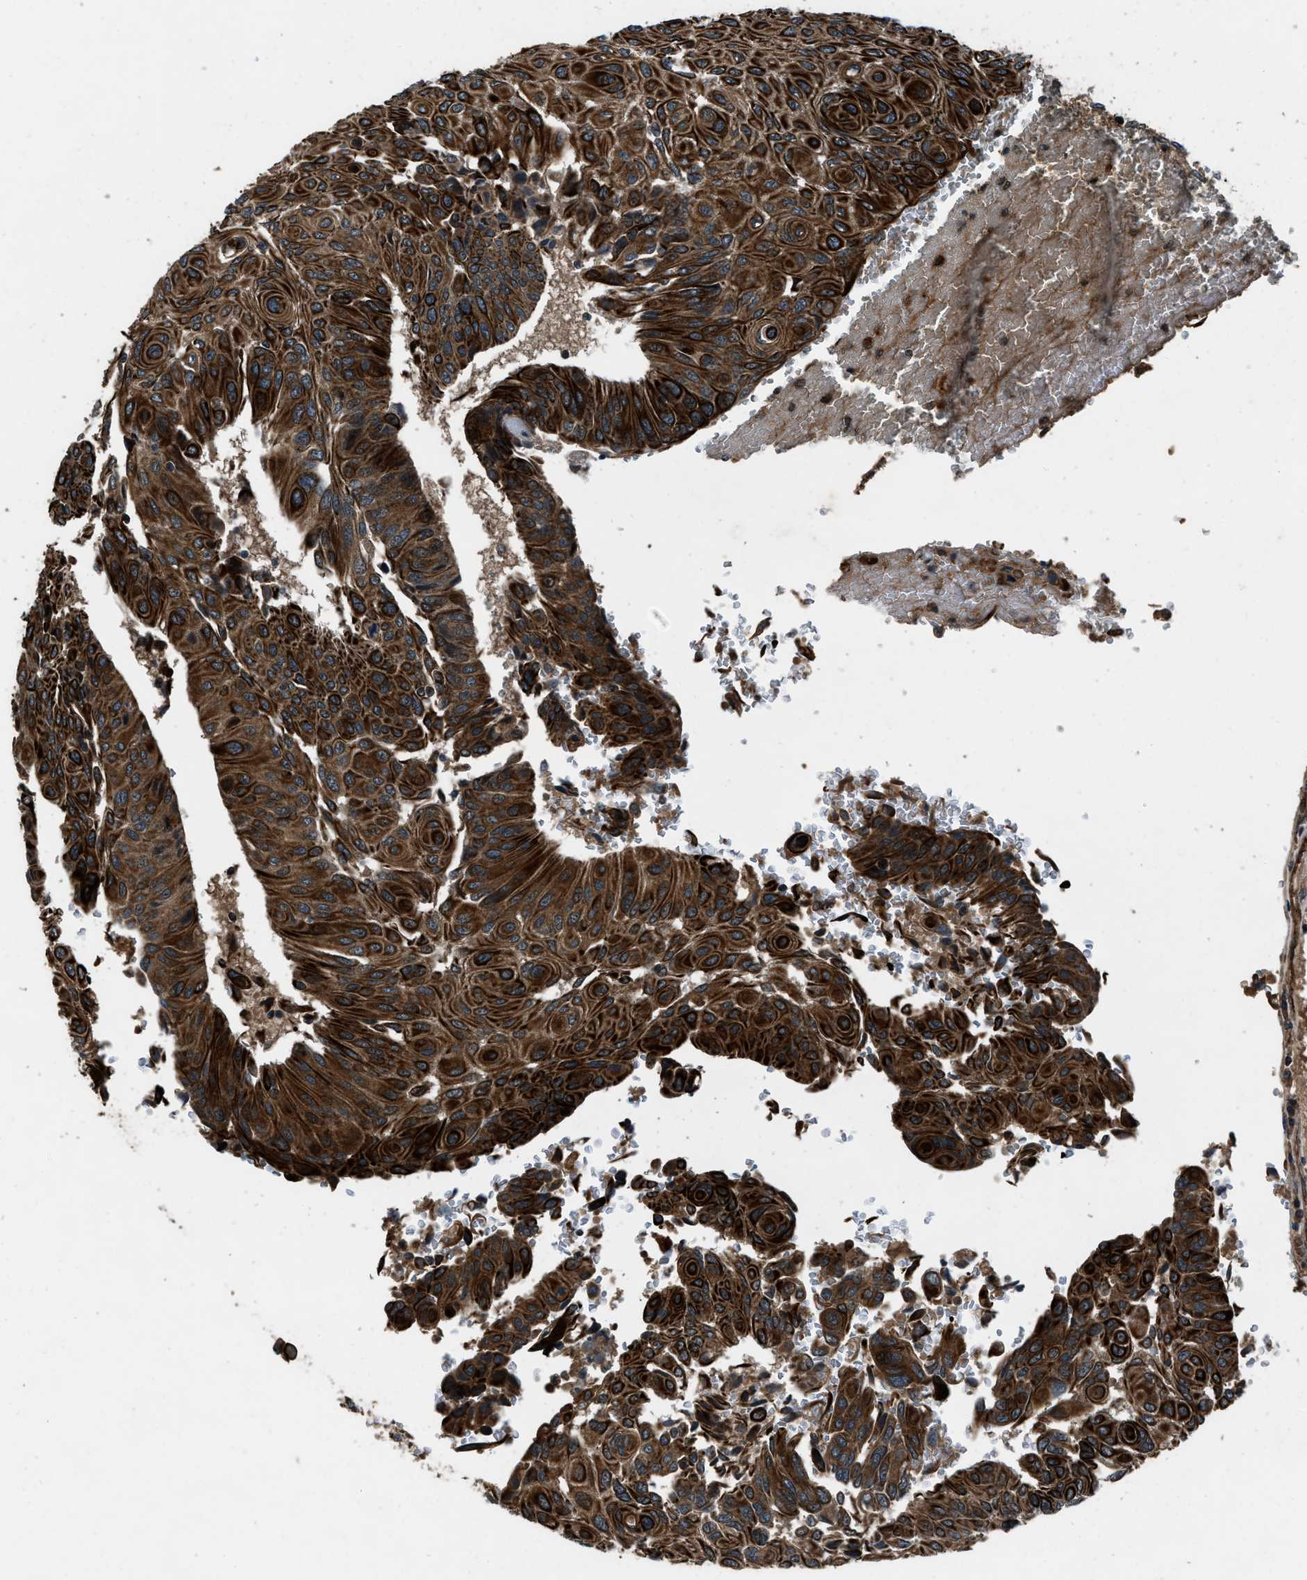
{"staining": {"intensity": "strong", "quantity": ">75%", "location": "cytoplasmic/membranous"}, "tissue": "urothelial cancer", "cell_type": "Tumor cells", "image_type": "cancer", "snomed": [{"axis": "morphology", "description": "Urothelial carcinoma, High grade"}, {"axis": "topography", "description": "Urinary bladder"}], "caption": "Protein expression by immunohistochemistry displays strong cytoplasmic/membranous staining in about >75% of tumor cells in urothelial cancer.", "gene": "IRAK4", "patient": {"sex": "male", "age": 66}}